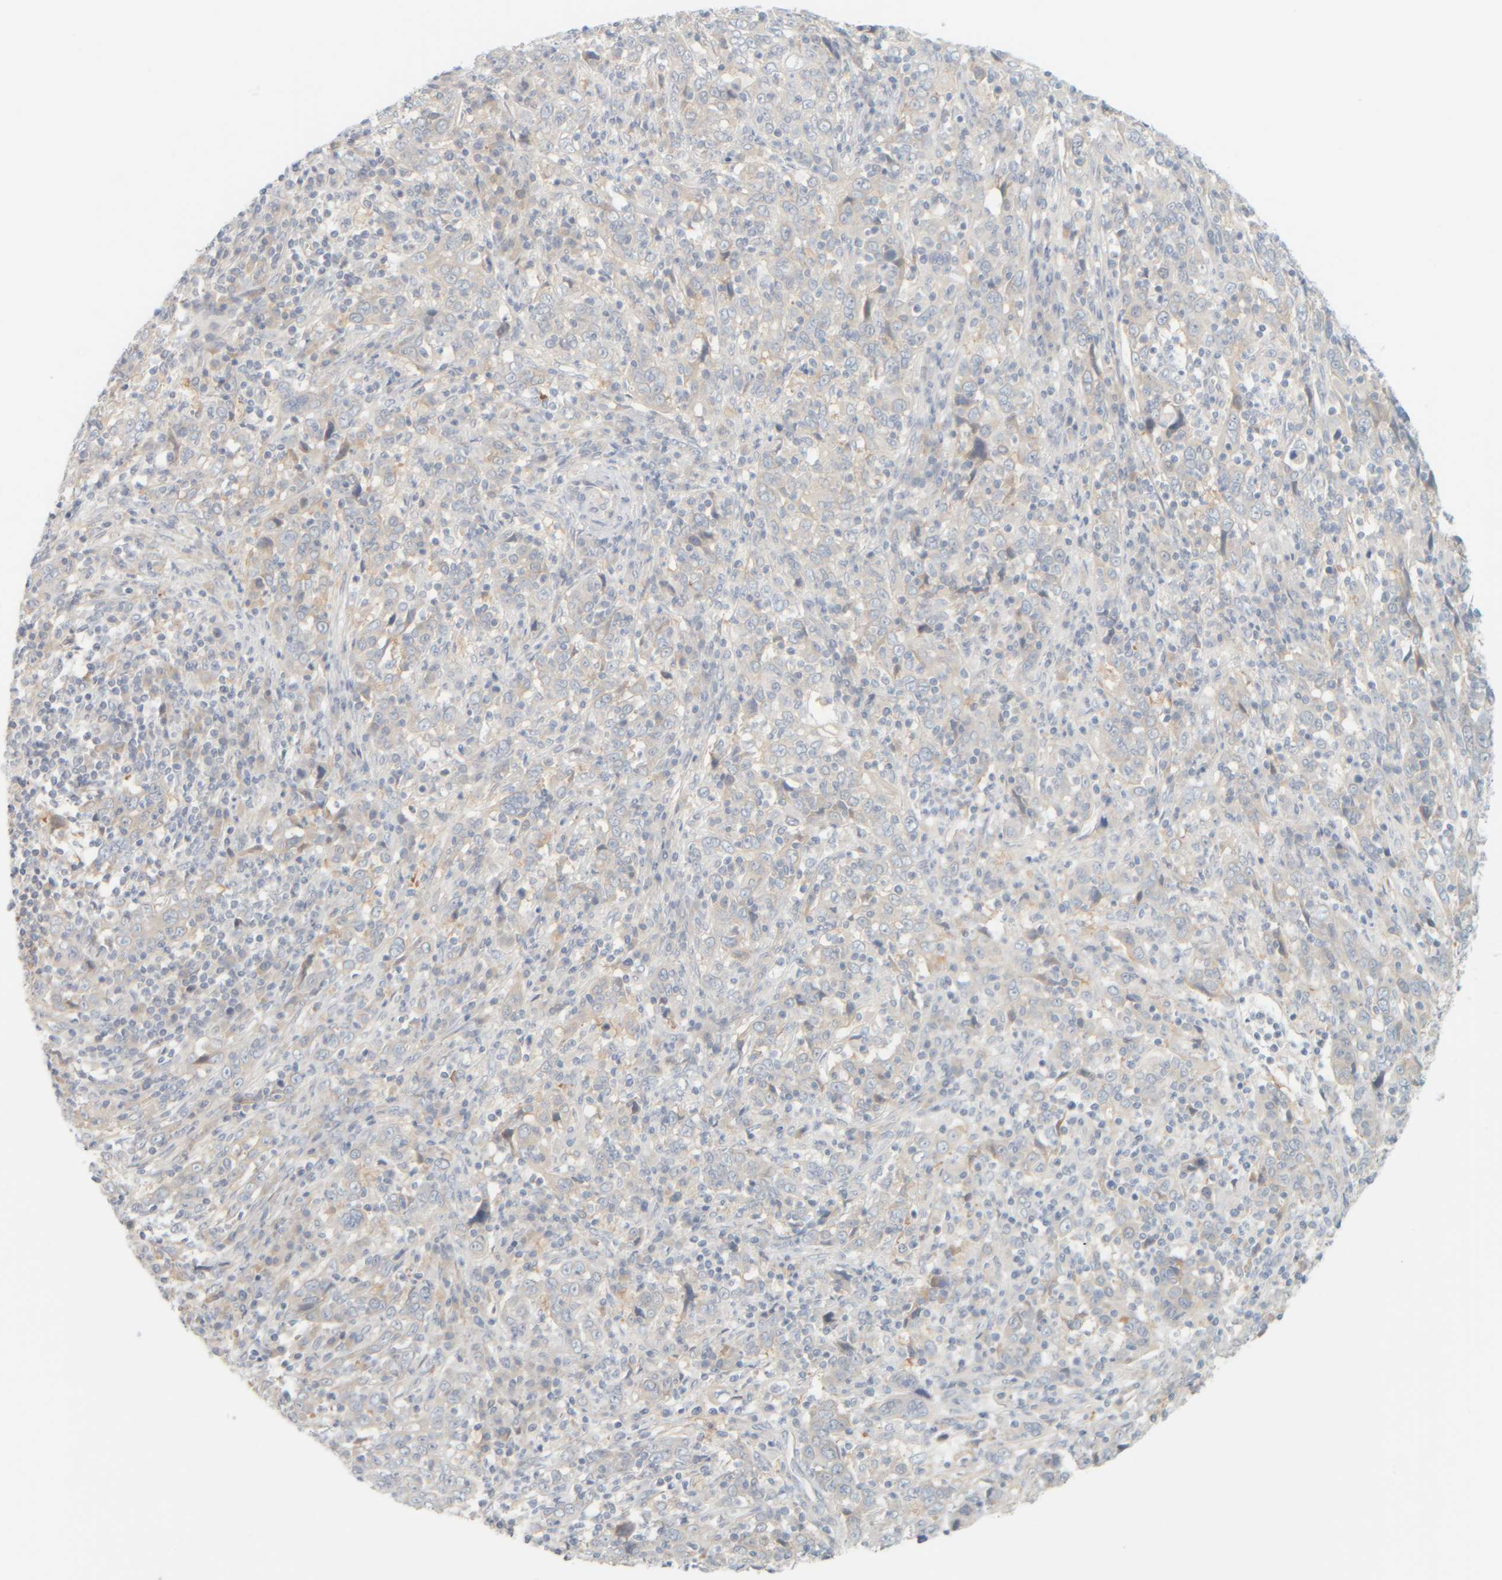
{"staining": {"intensity": "negative", "quantity": "none", "location": "none"}, "tissue": "cervical cancer", "cell_type": "Tumor cells", "image_type": "cancer", "snomed": [{"axis": "morphology", "description": "Squamous cell carcinoma, NOS"}, {"axis": "topography", "description": "Cervix"}], "caption": "Tumor cells are negative for protein expression in human cervical cancer (squamous cell carcinoma).", "gene": "PTGES3L-AARSD1", "patient": {"sex": "female", "age": 46}}